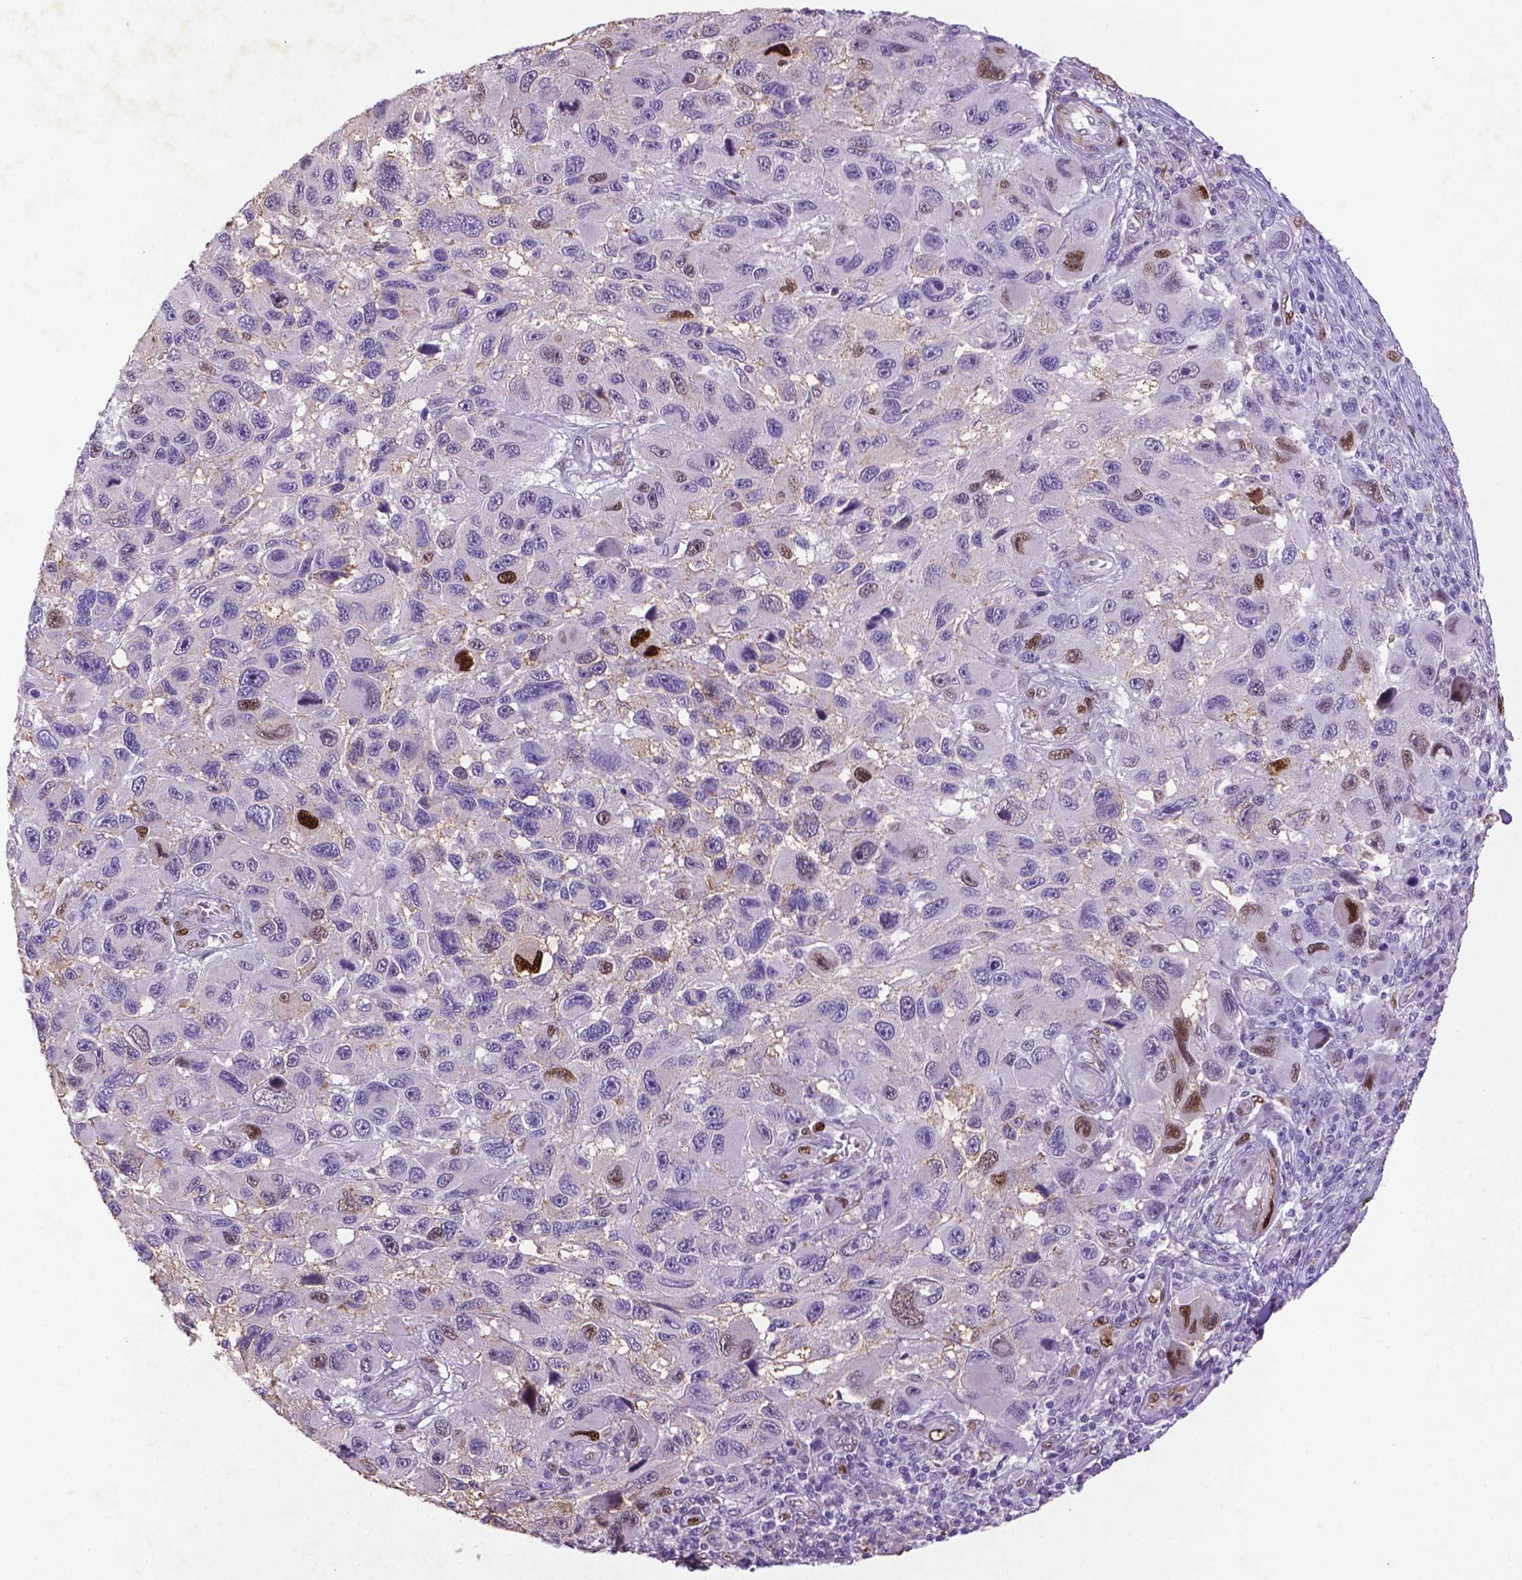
{"staining": {"intensity": "strong", "quantity": "<25%", "location": "nuclear"}, "tissue": "melanoma", "cell_type": "Tumor cells", "image_type": "cancer", "snomed": [{"axis": "morphology", "description": "Malignant melanoma, NOS"}, {"axis": "topography", "description": "Skin"}], "caption": "Immunohistochemical staining of malignant melanoma reveals strong nuclear protein expression in about <25% of tumor cells. The protein of interest is stained brown, and the nuclei are stained in blue (DAB IHC with brightfield microscopy, high magnification).", "gene": "CDKN1A", "patient": {"sex": "male", "age": 53}}